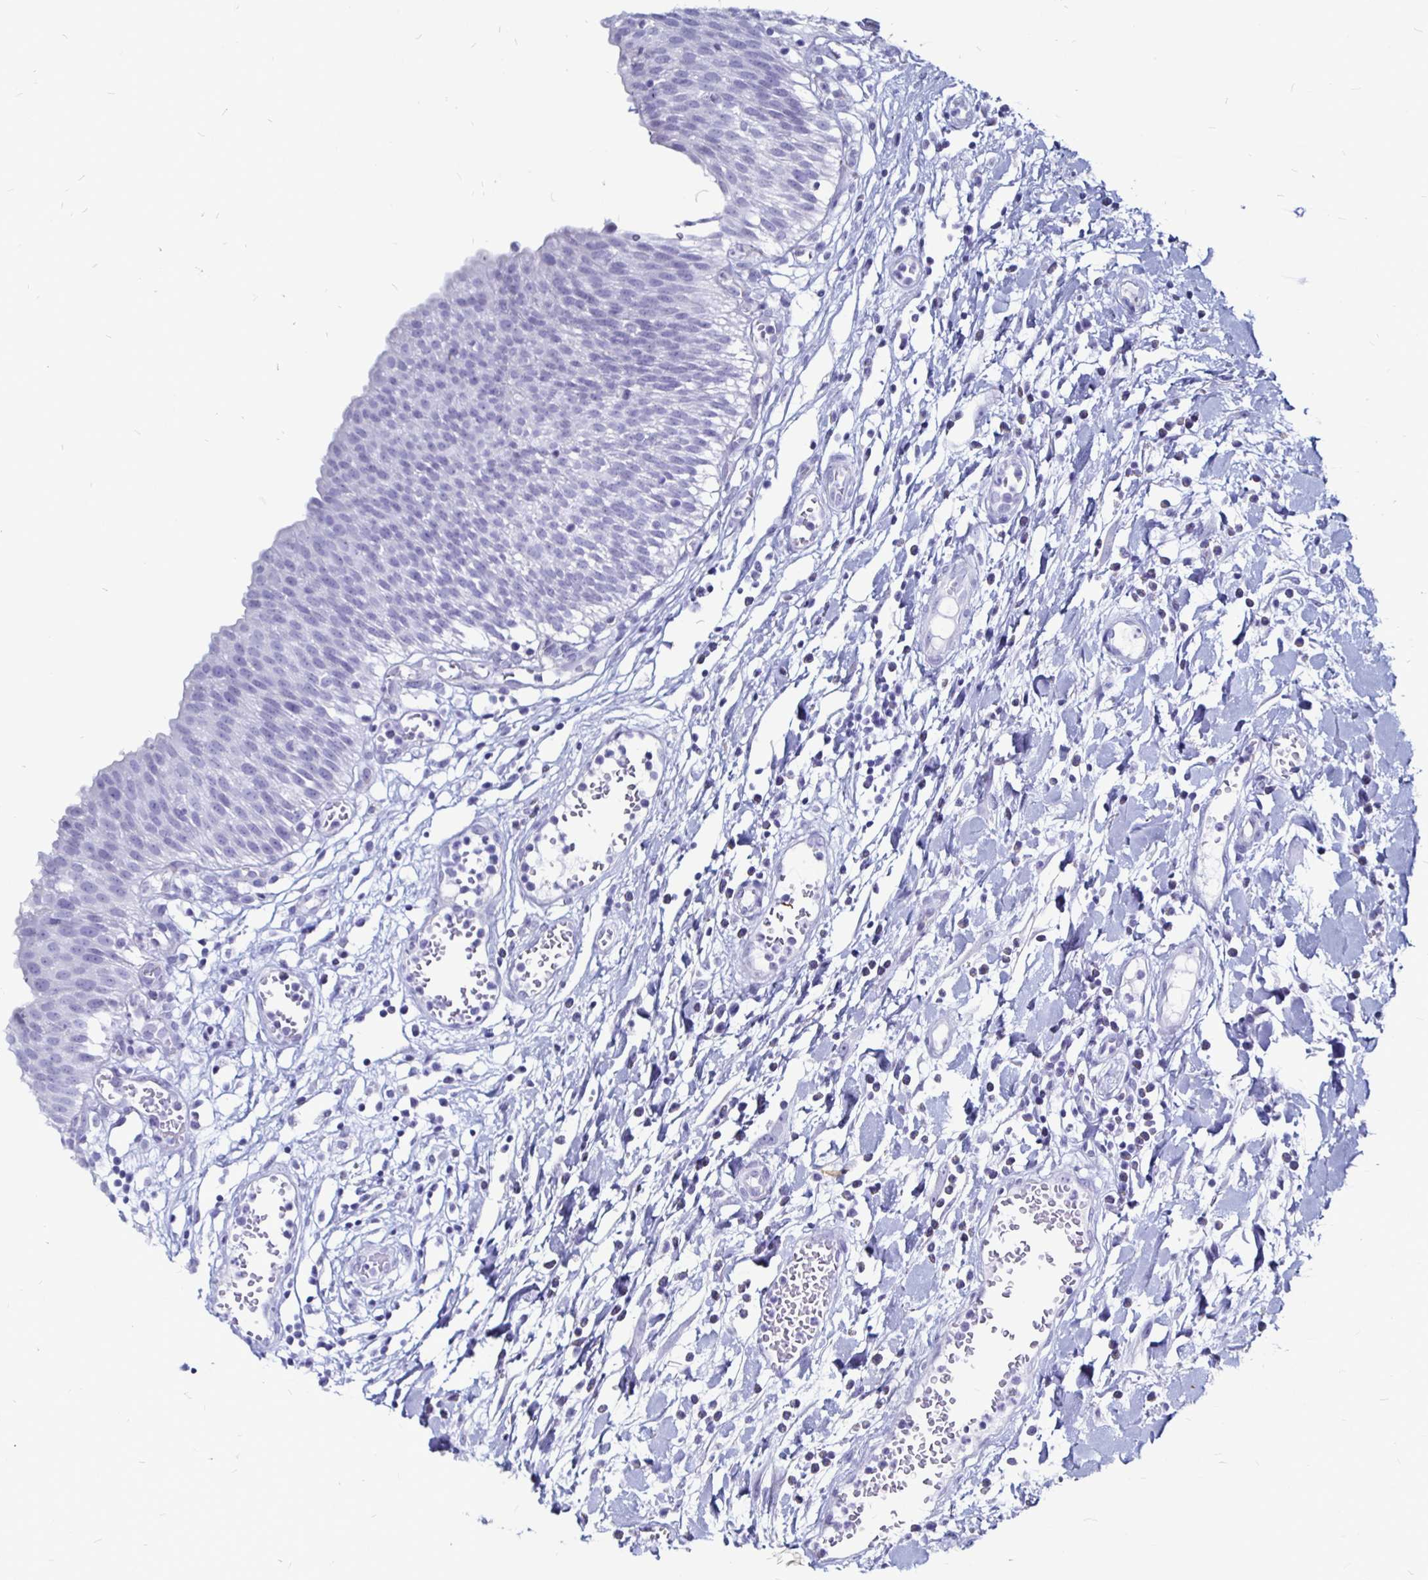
{"staining": {"intensity": "negative", "quantity": "none", "location": "none"}, "tissue": "urinary bladder", "cell_type": "Urothelial cells", "image_type": "normal", "snomed": [{"axis": "morphology", "description": "Normal tissue, NOS"}, {"axis": "topography", "description": "Urinary bladder"}], "caption": "A high-resolution micrograph shows immunohistochemistry staining of normal urinary bladder, which displays no significant expression in urothelial cells.", "gene": "LUZP4", "patient": {"sex": "male", "age": 64}}